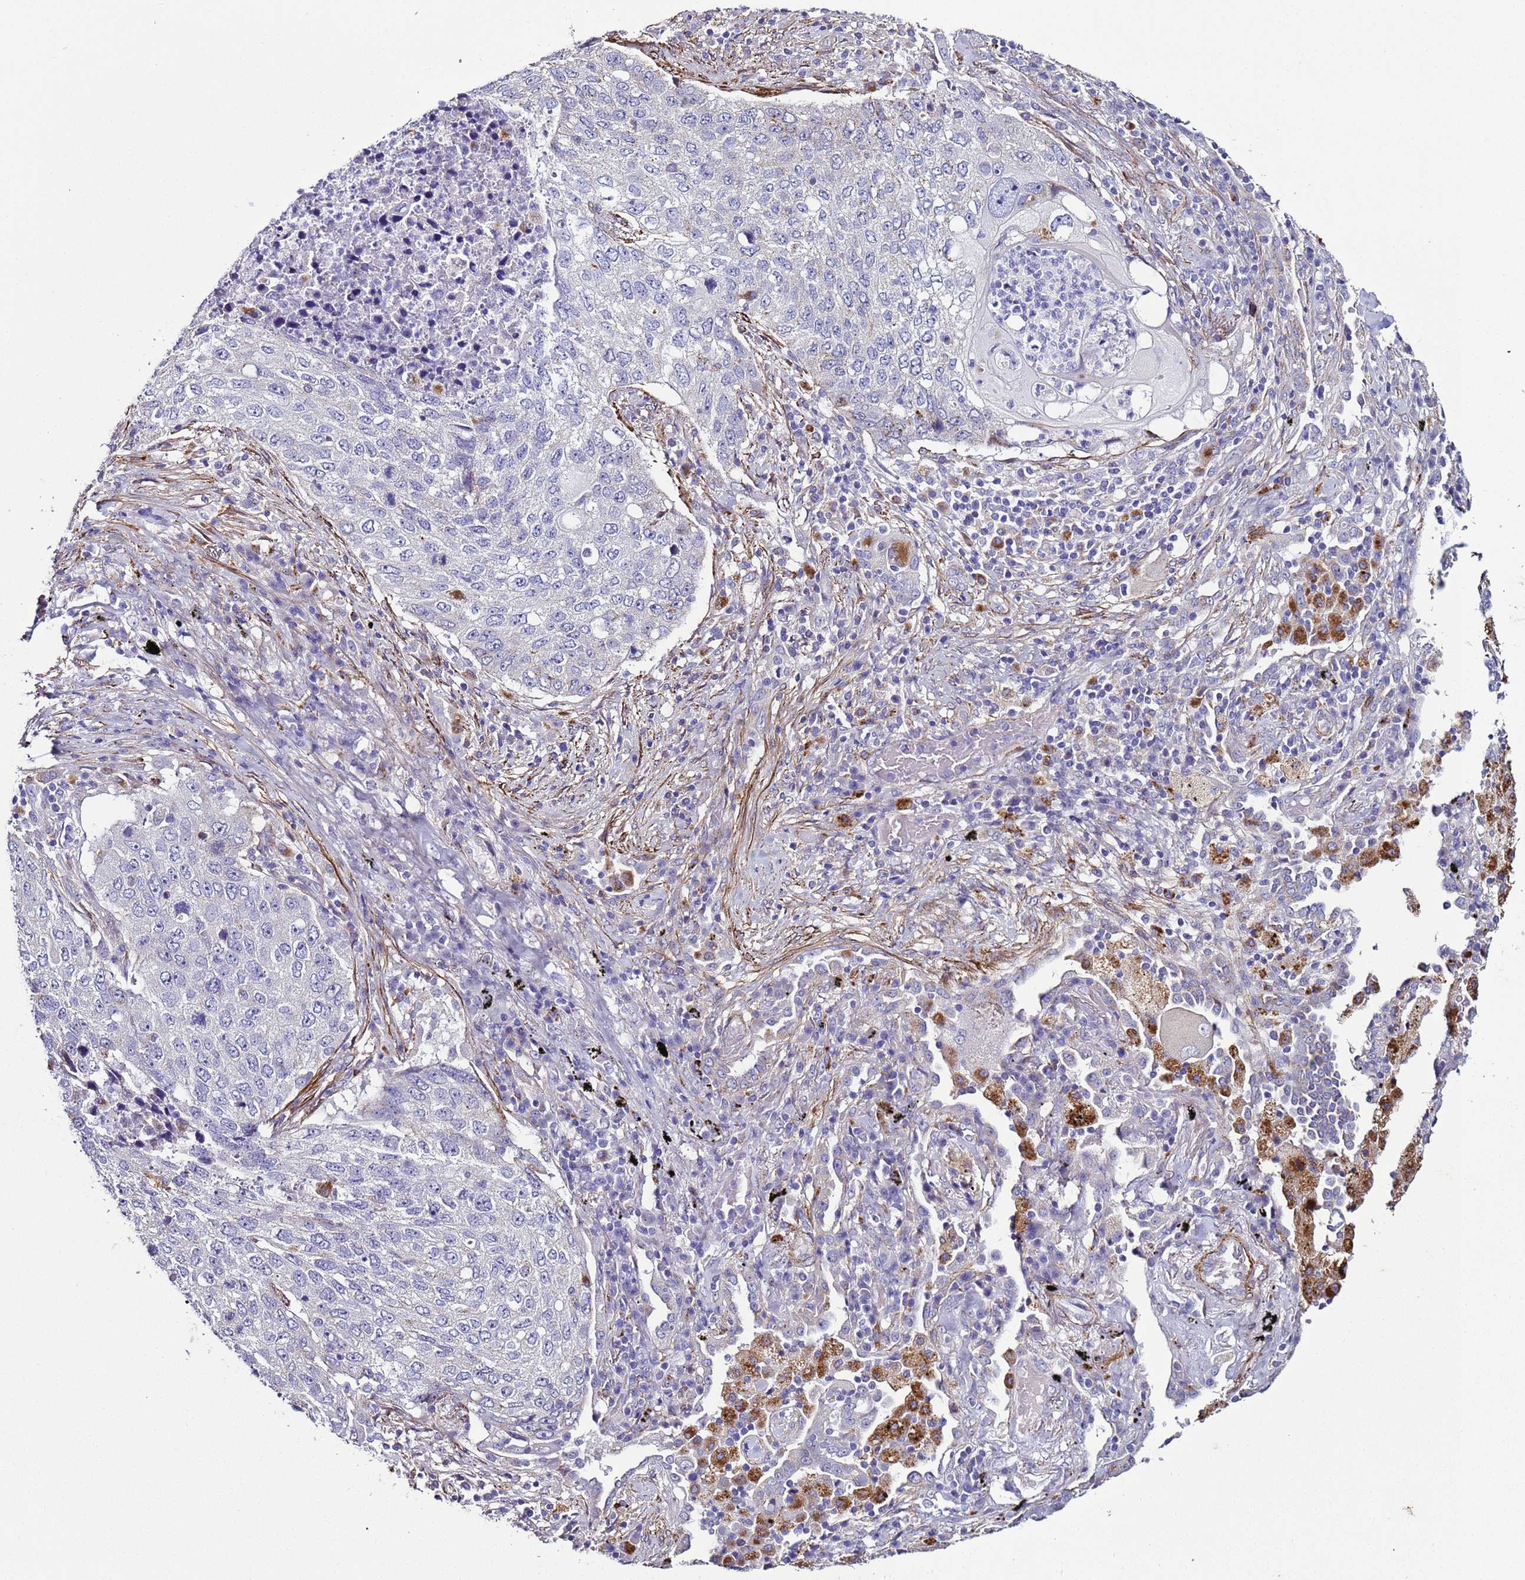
{"staining": {"intensity": "negative", "quantity": "none", "location": "none"}, "tissue": "lung cancer", "cell_type": "Tumor cells", "image_type": "cancer", "snomed": [{"axis": "morphology", "description": "Squamous cell carcinoma, NOS"}, {"axis": "topography", "description": "Lung"}], "caption": "Immunohistochemical staining of human lung cancer (squamous cell carcinoma) reveals no significant expression in tumor cells. (Stains: DAB immunohistochemistry (IHC) with hematoxylin counter stain, Microscopy: brightfield microscopy at high magnification).", "gene": "RABL2B", "patient": {"sex": "female", "age": 63}}